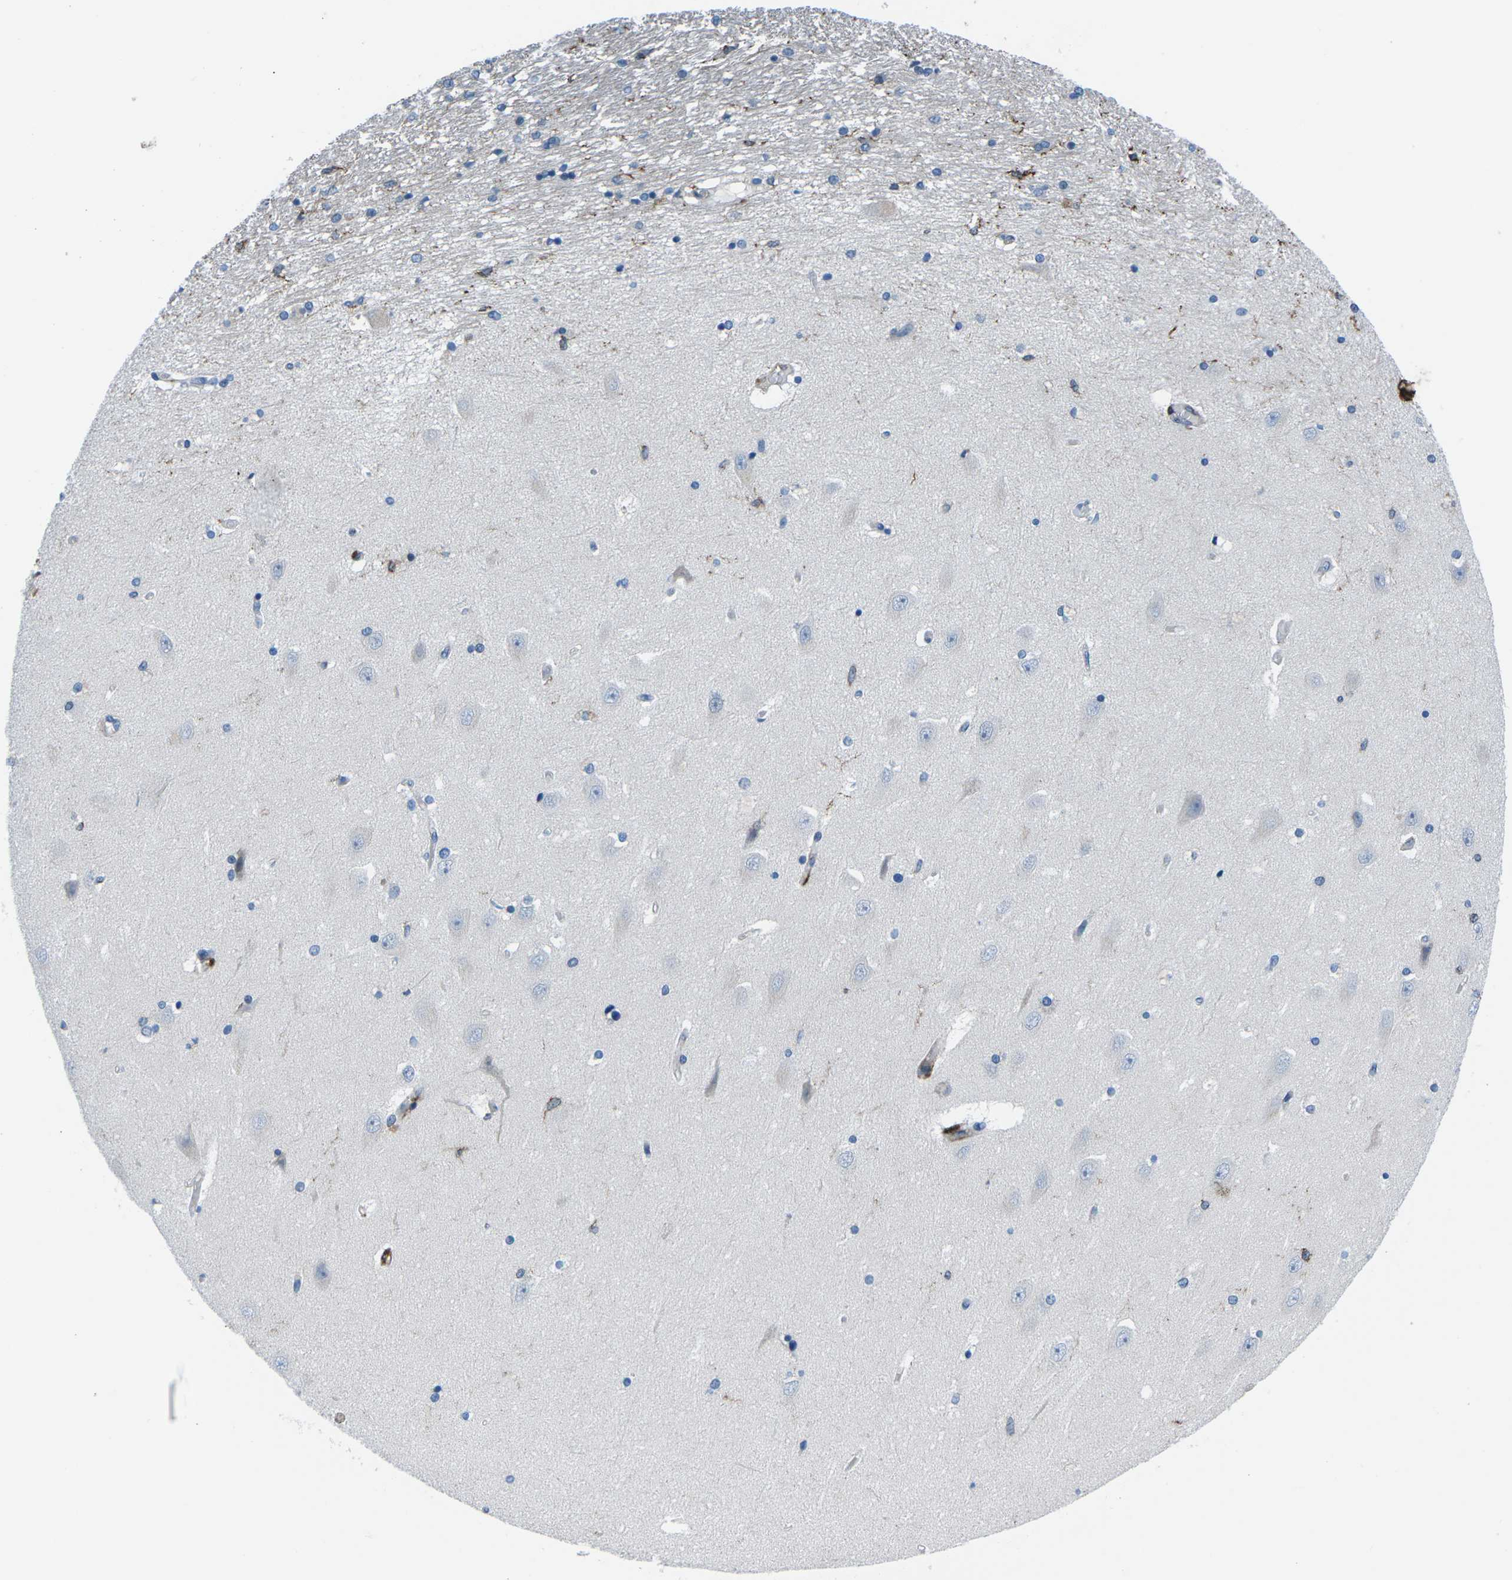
{"staining": {"intensity": "strong", "quantity": "<25%", "location": "cytoplasmic/membranous"}, "tissue": "hippocampus", "cell_type": "Glial cells", "image_type": "normal", "snomed": [{"axis": "morphology", "description": "Normal tissue, NOS"}, {"axis": "topography", "description": "Hippocampus"}], "caption": "Protein expression analysis of unremarkable hippocampus shows strong cytoplasmic/membranous staining in about <25% of glial cells. (Stains: DAB (3,3'-diaminobenzidine) in brown, nuclei in blue, Microscopy: brightfield microscopy at high magnification).", "gene": "PTPN1", "patient": {"sex": "female", "age": 54}}